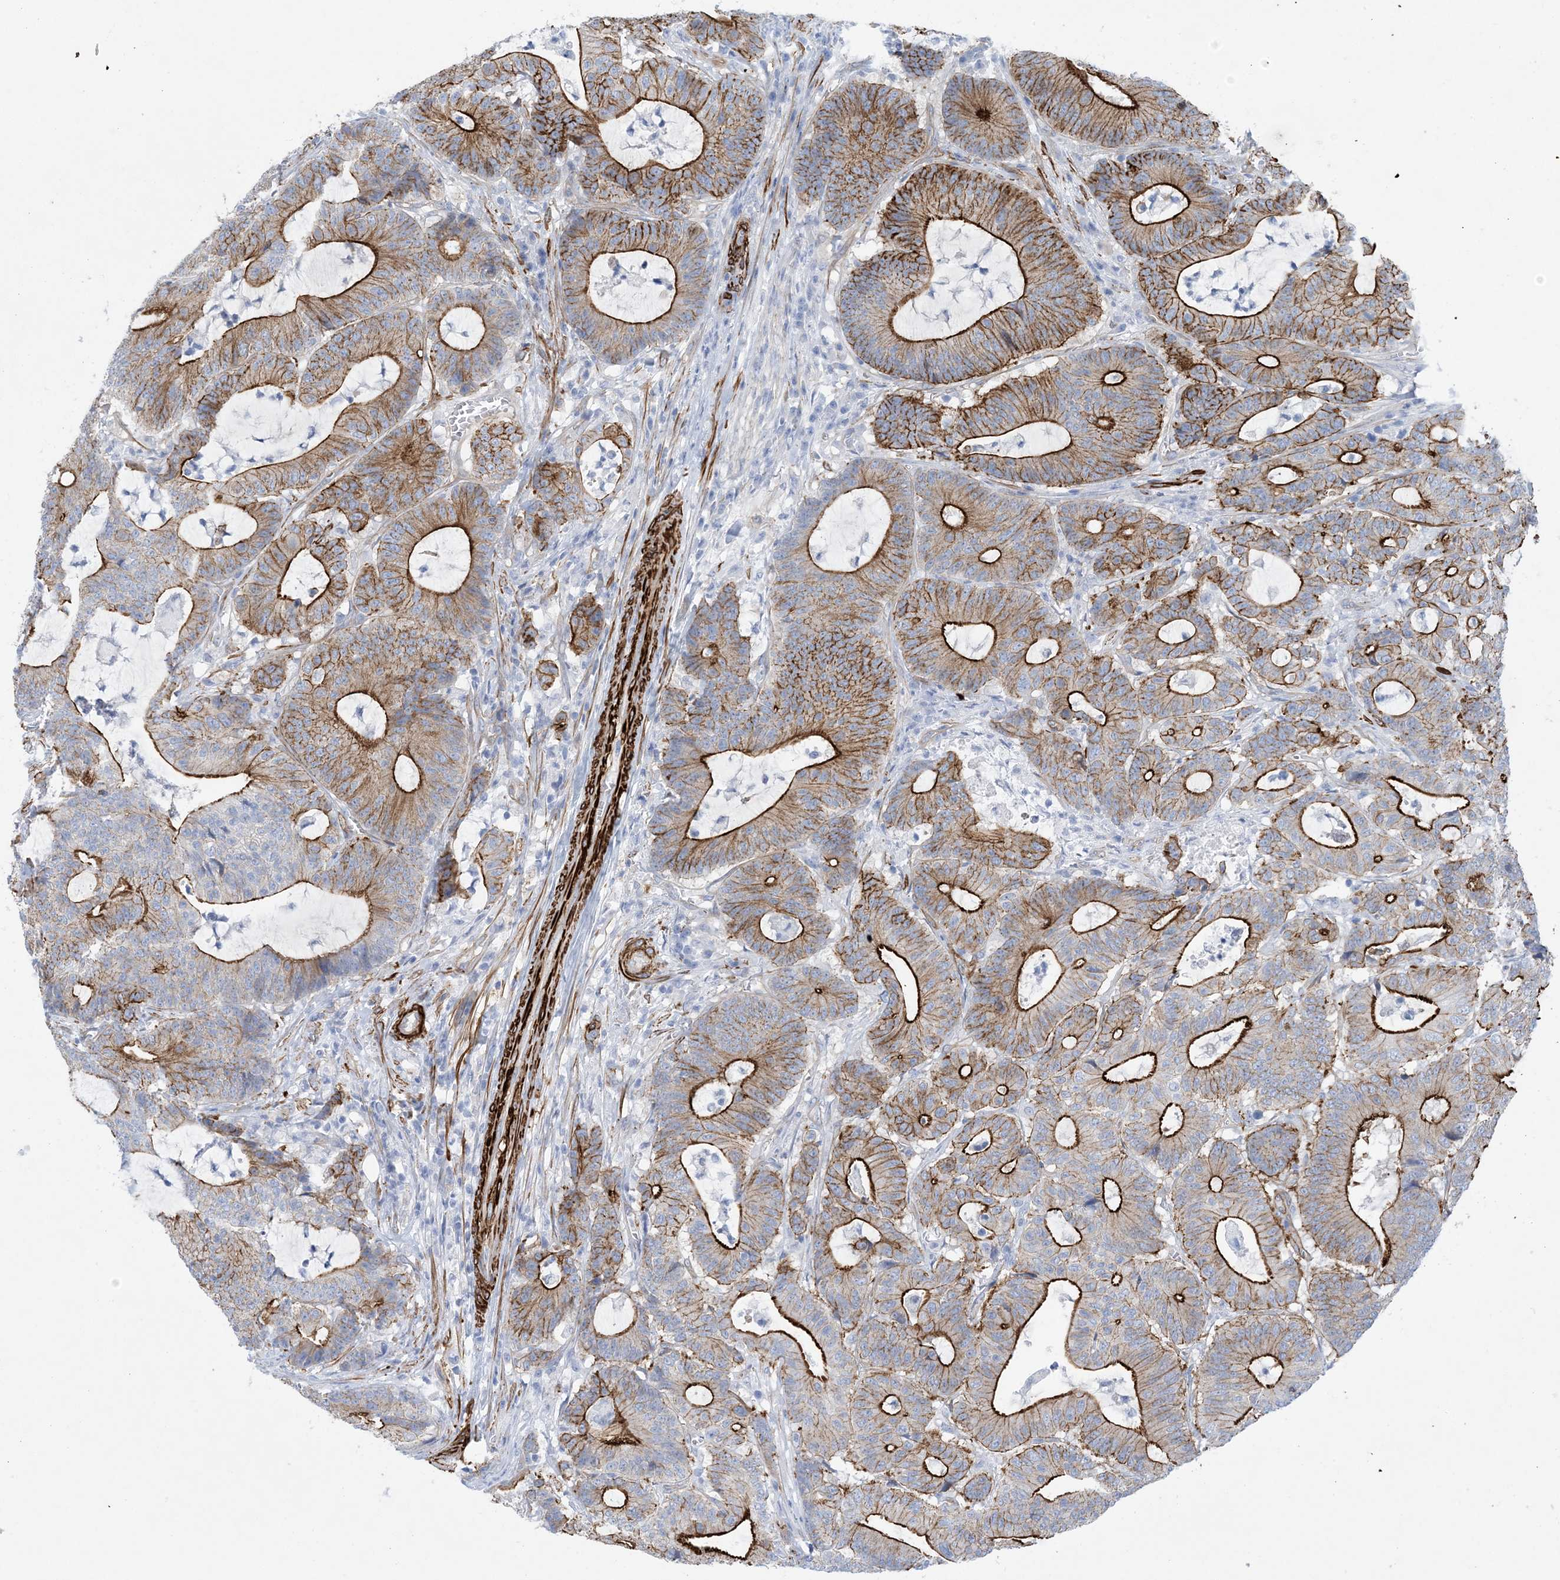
{"staining": {"intensity": "strong", "quantity": "25%-75%", "location": "cytoplasmic/membranous"}, "tissue": "colorectal cancer", "cell_type": "Tumor cells", "image_type": "cancer", "snomed": [{"axis": "morphology", "description": "Adenocarcinoma, NOS"}, {"axis": "topography", "description": "Colon"}], "caption": "Protein expression analysis of colorectal cancer (adenocarcinoma) shows strong cytoplasmic/membranous staining in approximately 25%-75% of tumor cells.", "gene": "SHANK1", "patient": {"sex": "female", "age": 84}}